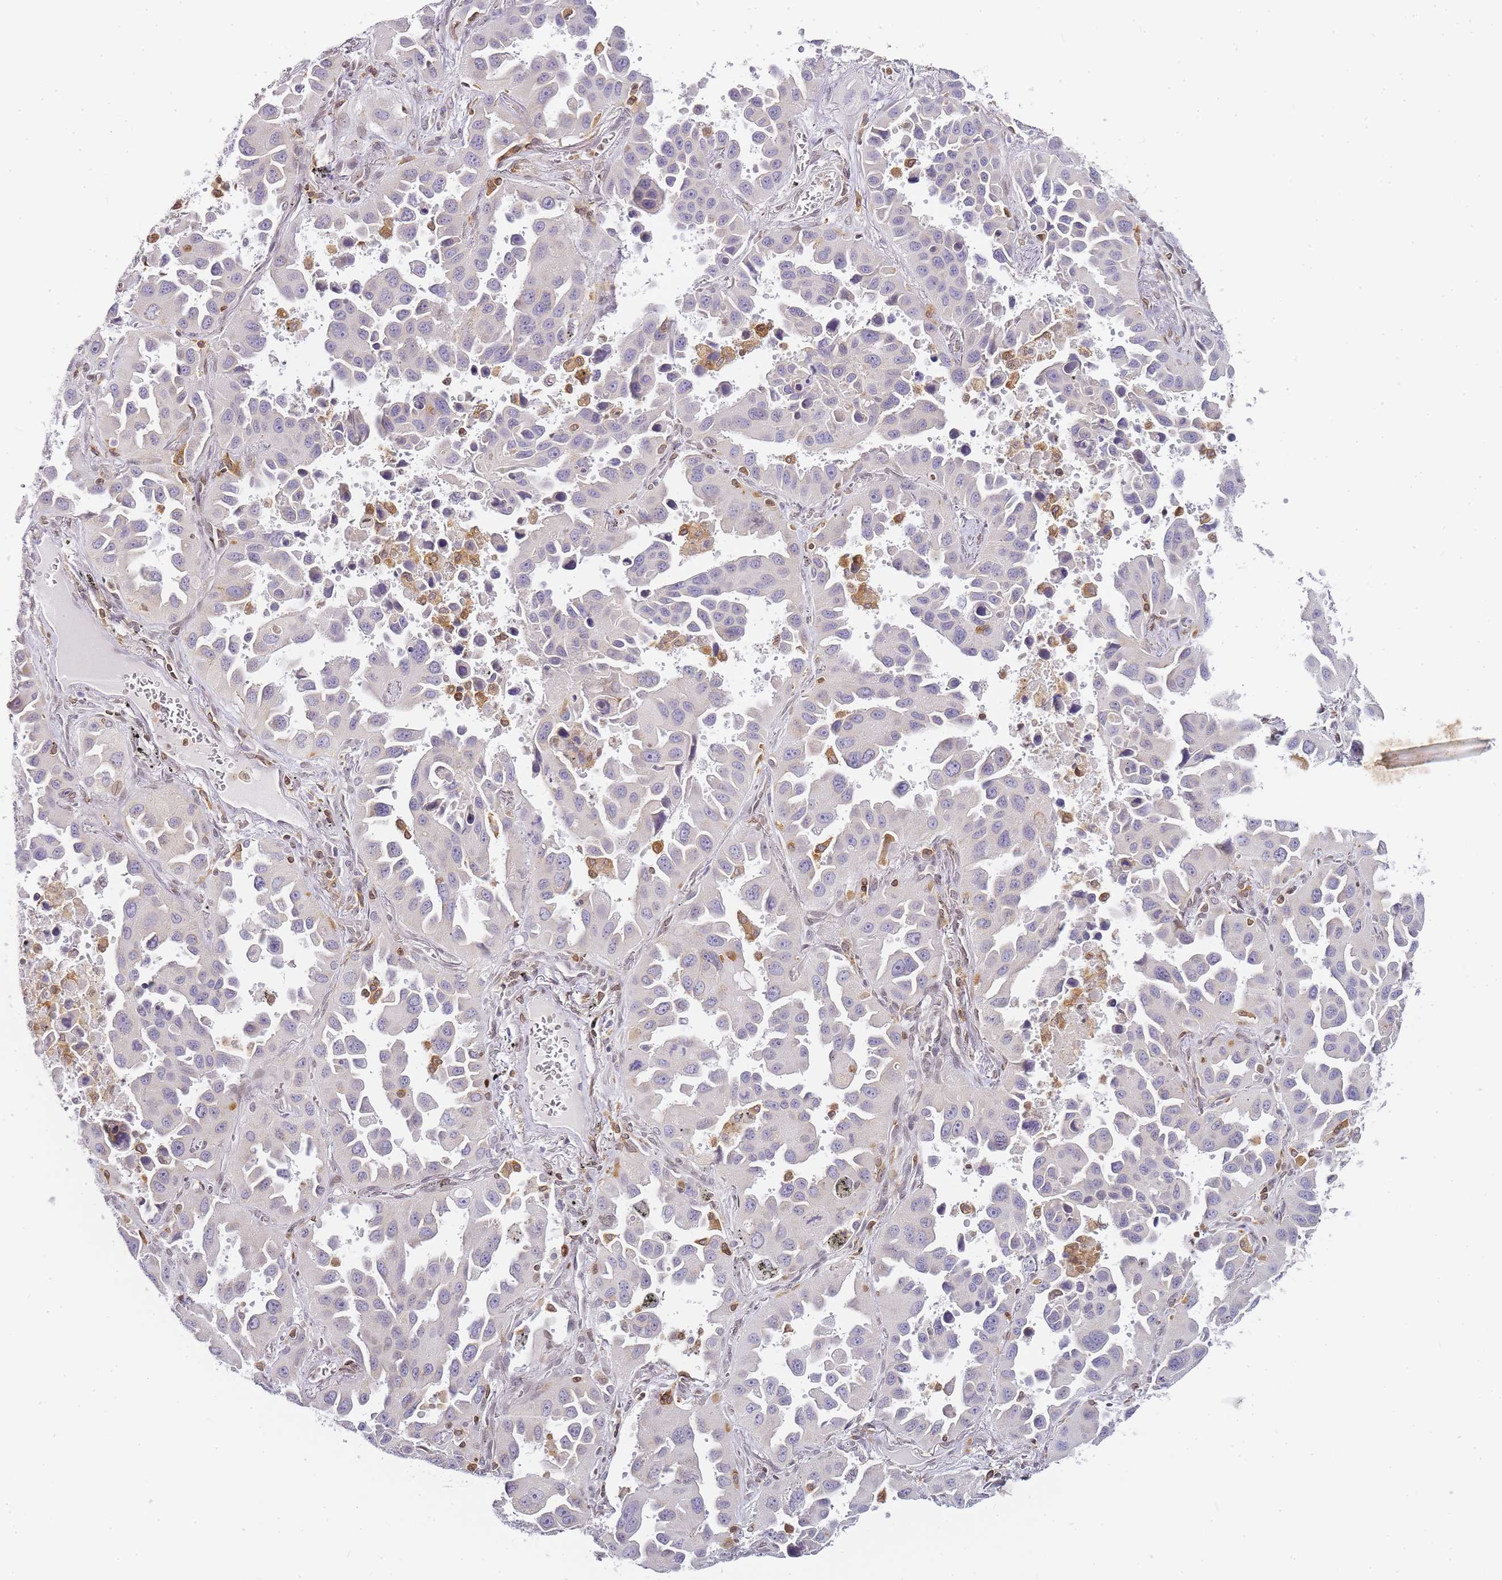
{"staining": {"intensity": "negative", "quantity": "none", "location": "none"}, "tissue": "lung cancer", "cell_type": "Tumor cells", "image_type": "cancer", "snomed": [{"axis": "morphology", "description": "Adenocarcinoma, NOS"}, {"axis": "topography", "description": "Lung"}], "caption": "An image of lung cancer stained for a protein demonstrates no brown staining in tumor cells.", "gene": "JAKMIP1", "patient": {"sex": "male", "age": 66}}